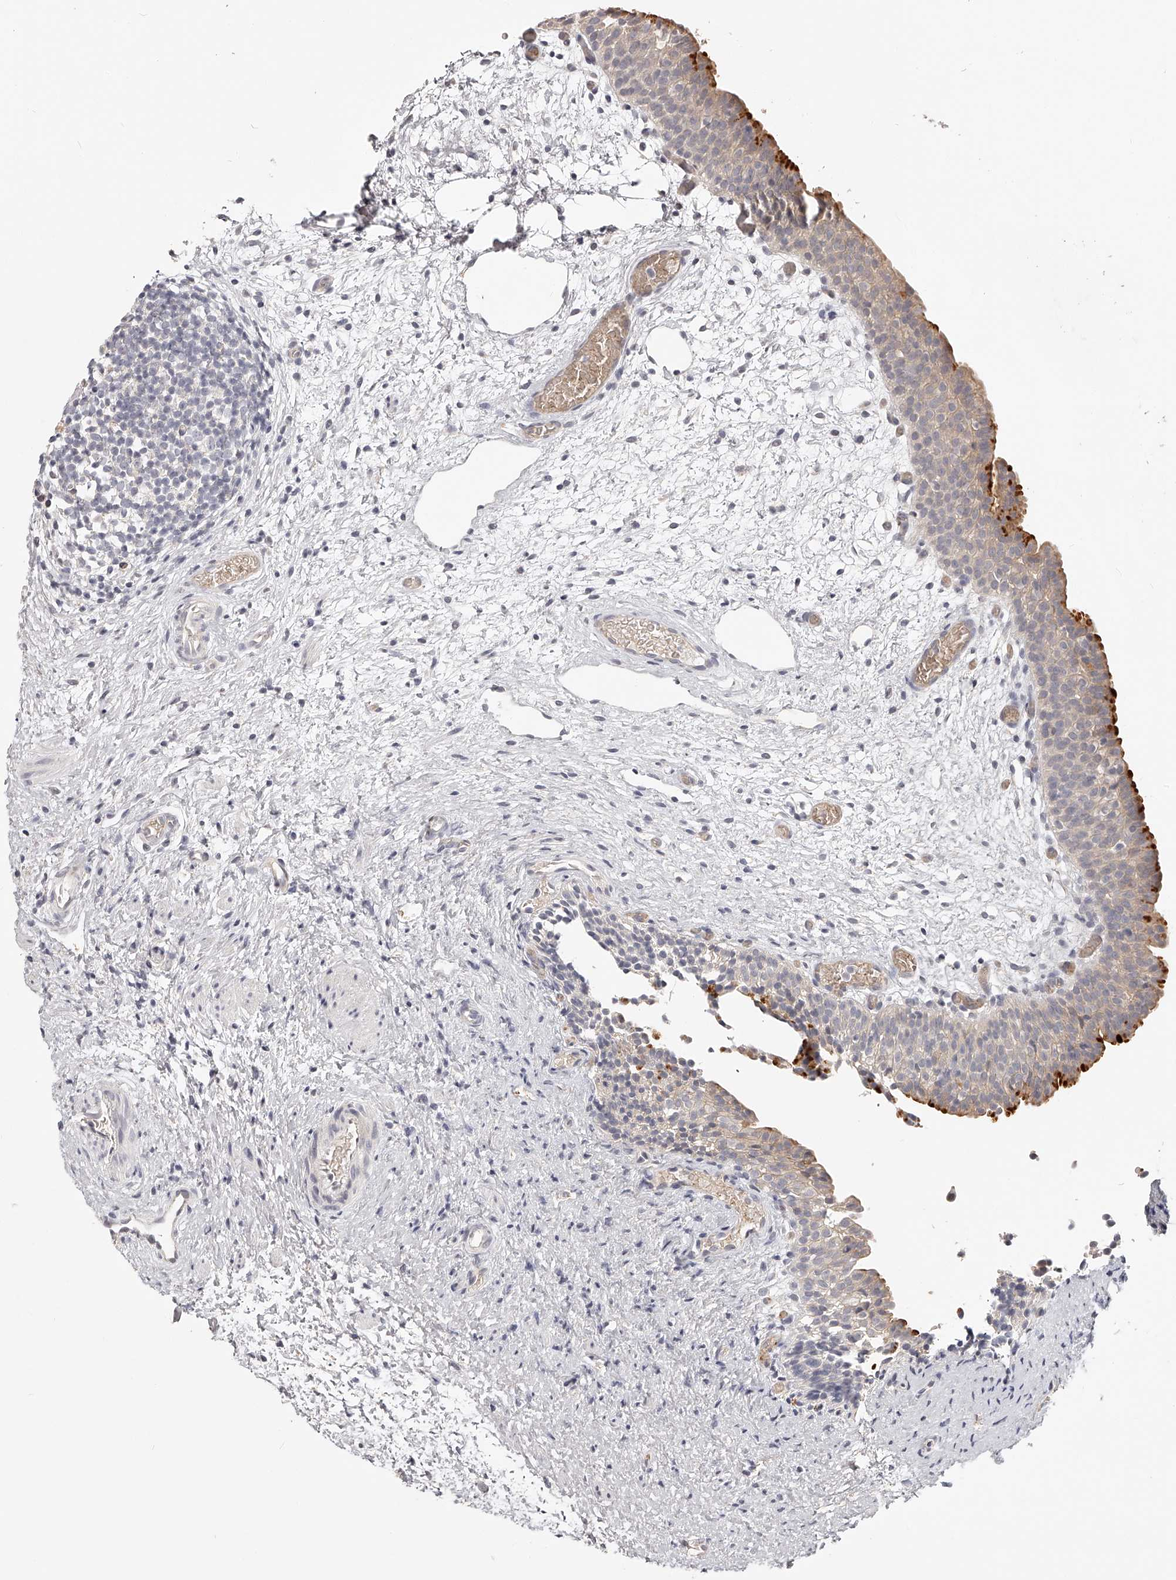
{"staining": {"intensity": "strong", "quantity": "<25%", "location": "cytoplasmic/membranous"}, "tissue": "urinary bladder", "cell_type": "Urothelial cells", "image_type": "normal", "snomed": [{"axis": "morphology", "description": "Normal tissue, NOS"}, {"axis": "topography", "description": "Urinary bladder"}], "caption": "The image demonstrates immunohistochemical staining of benign urinary bladder. There is strong cytoplasmic/membranous staining is present in about <25% of urothelial cells. (DAB (3,3'-diaminobenzidine) IHC, brown staining for protein, blue staining for nuclei).", "gene": "ZNF582", "patient": {"sex": "male", "age": 1}}